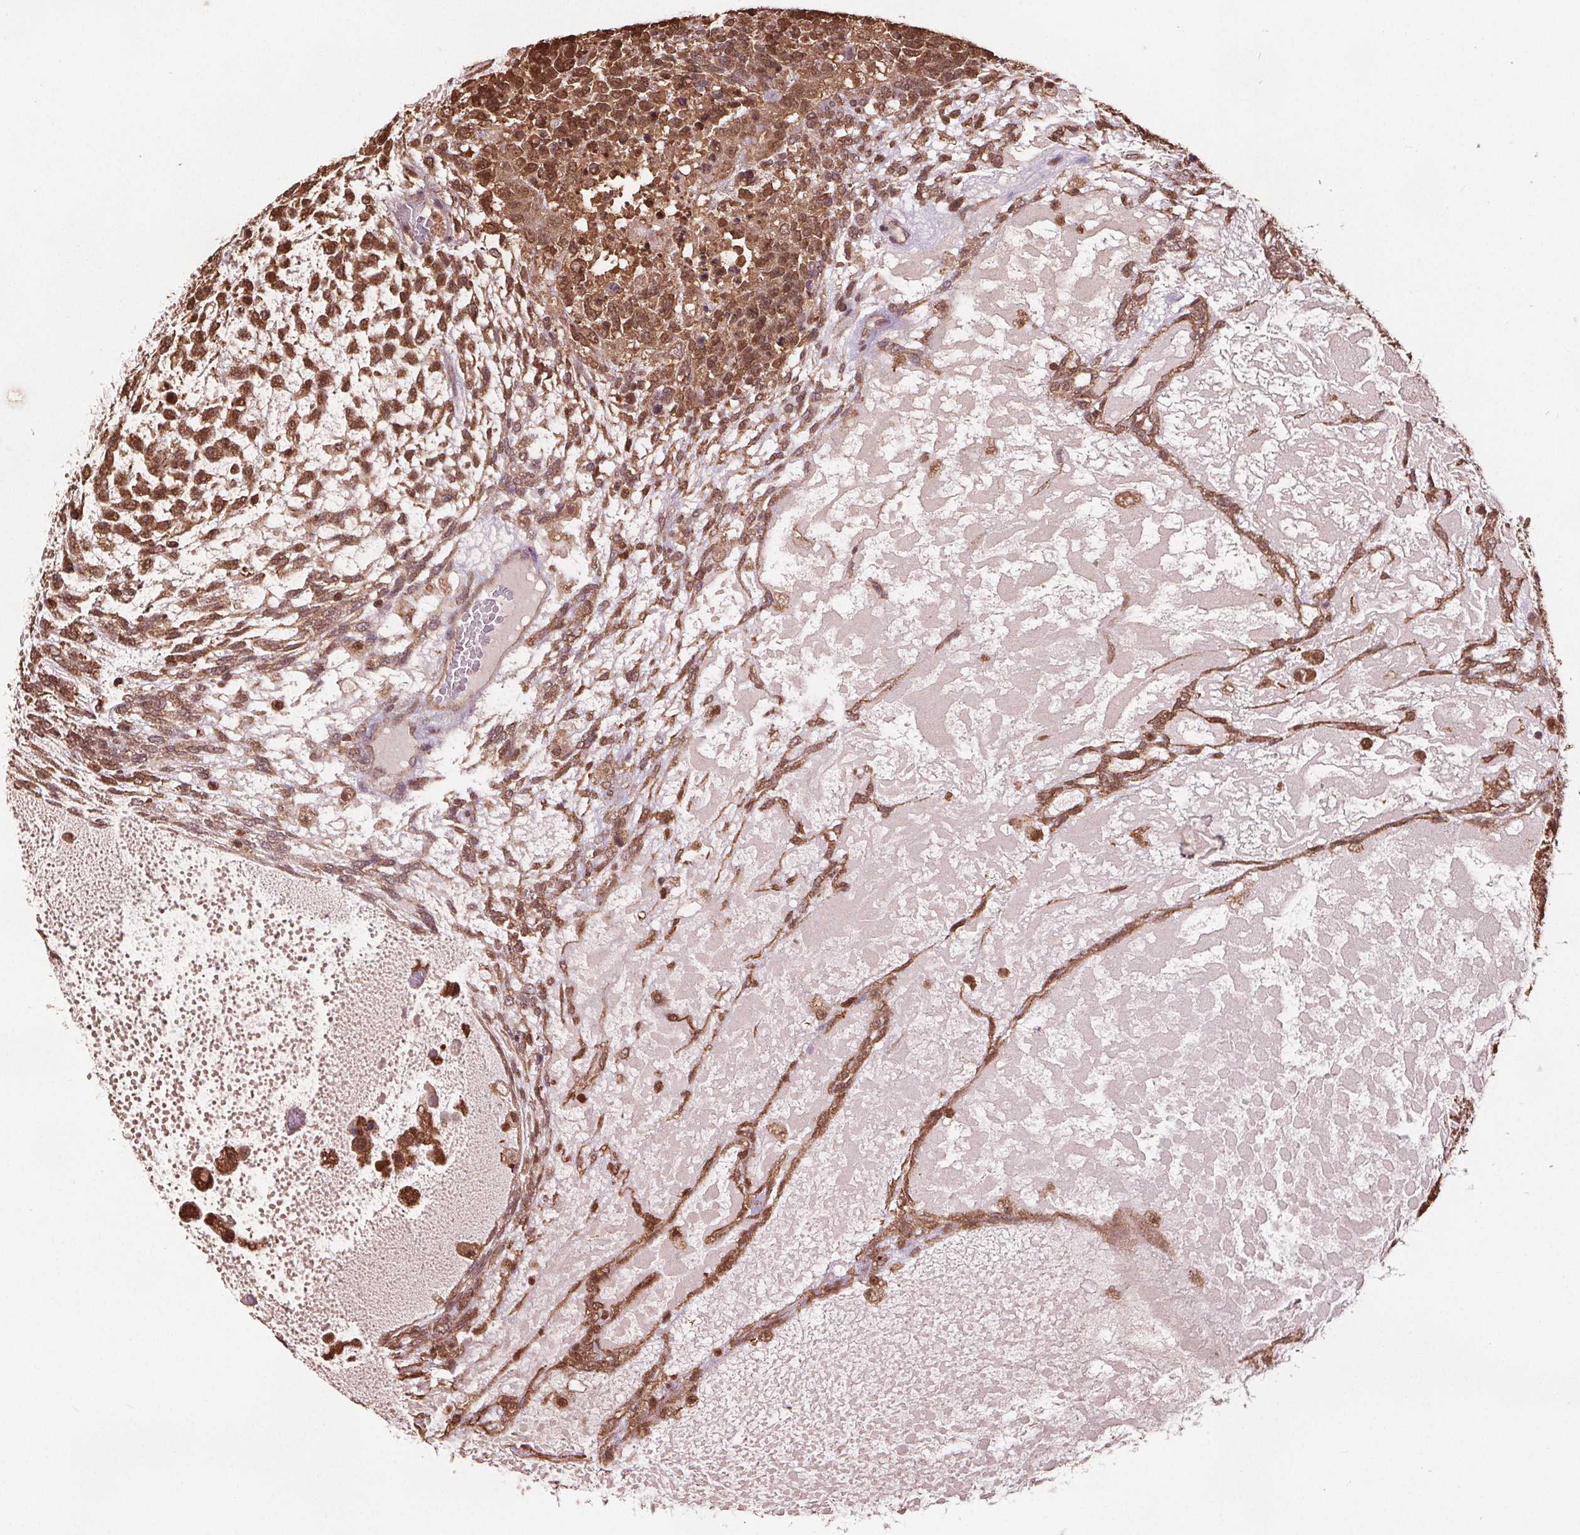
{"staining": {"intensity": "moderate", "quantity": ">75%", "location": "cytoplasmic/membranous,nuclear"}, "tissue": "testis cancer", "cell_type": "Tumor cells", "image_type": "cancer", "snomed": [{"axis": "morphology", "description": "Carcinoma, Embryonal, NOS"}, {"axis": "topography", "description": "Testis"}], "caption": "Protein staining of testis cancer (embryonal carcinoma) tissue reveals moderate cytoplasmic/membranous and nuclear staining in about >75% of tumor cells.", "gene": "ENO1", "patient": {"sex": "male", "age": 23}}